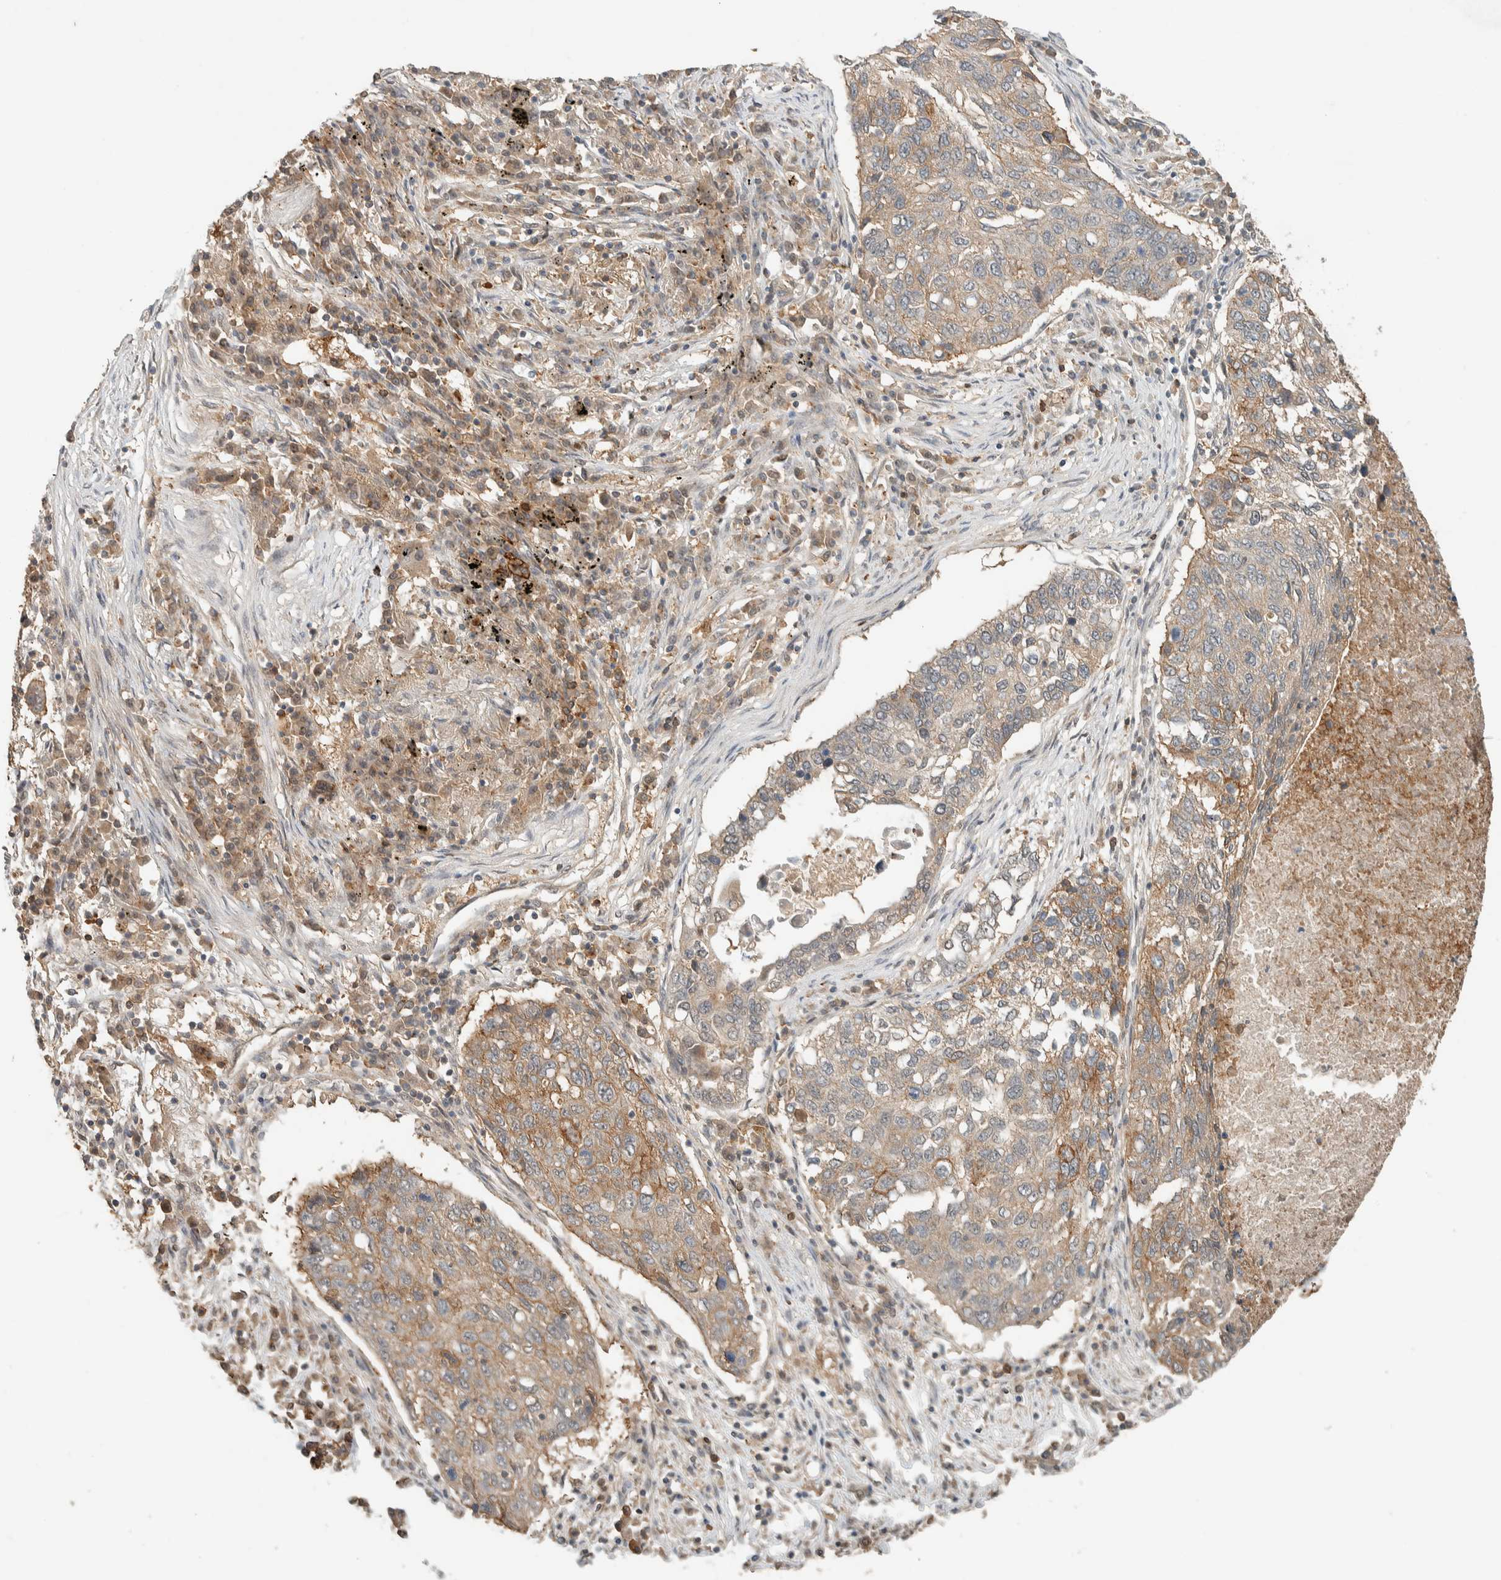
{"staining": {"intensity": "weak", "quantity": "25%-75%", "location": "cytoplasmic/membranous"}, "tissue": "lung cancer", "cell_type": "Tumor cells", "image_type": "cancer", "snomed": [{"axis": "morphology", "description": "Squamous cell carcinoma, NOS"}, {"axis": "topography", "description": "Lung"}], "caption": "Brown immunohistochemical staining in human lung cancer (squamous cell carcinoma) demonstrates weak cytoplasmic/membranous staining in about 25%-75% of tumor cells.", "gene": "ZNF567", "patient": {"sex": "female", "age": 63}}